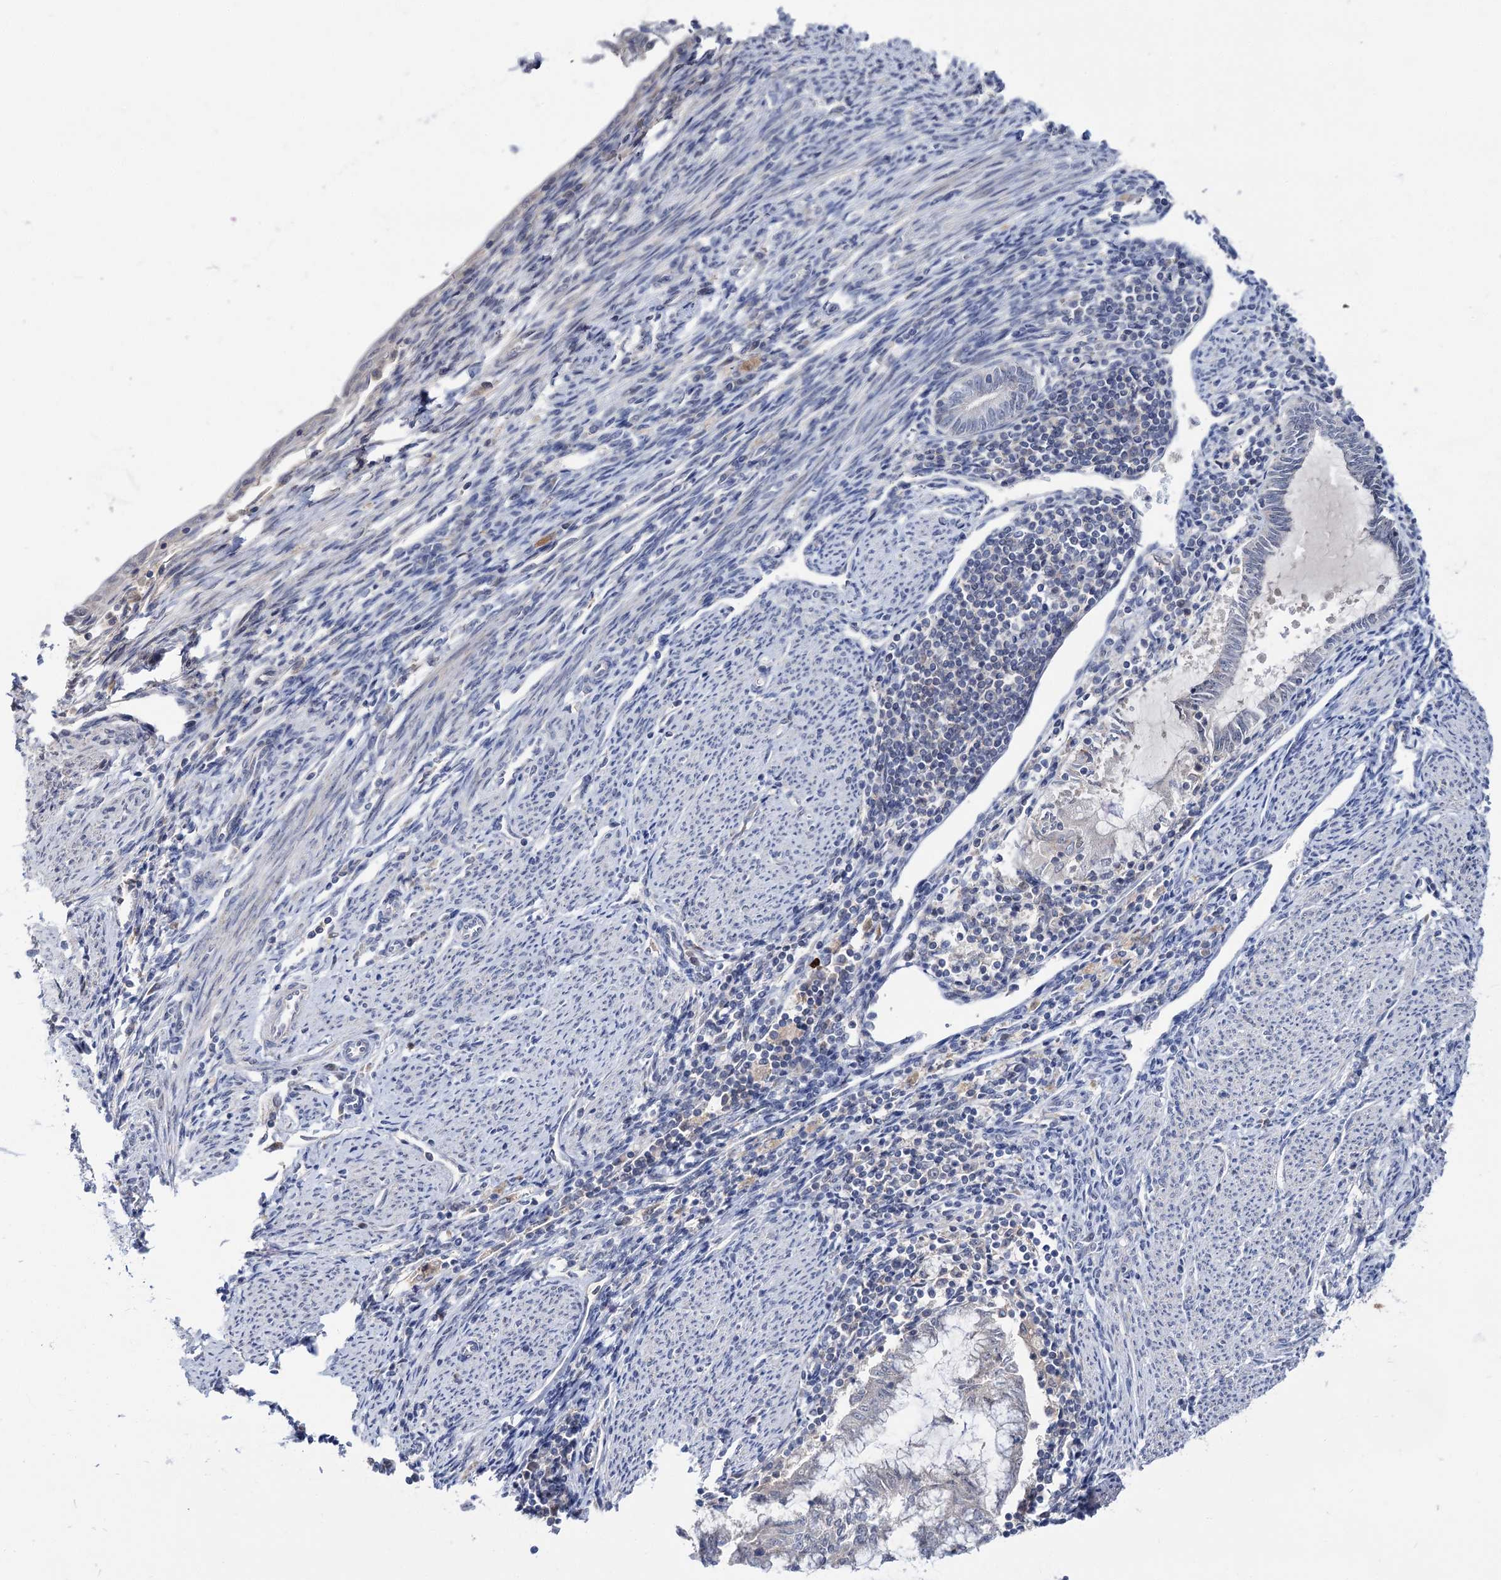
{"staining": {"intensity": "negative", "quantity": "none", "location": "none"}, "tissue": "endometrial cancer", "cell_type": "Tumor cells", "image_type": "cancer", "snomed": [{"axis": "morphology", "description": "Adenocarcinoma, NOS"}, {"axis": "topography", "description": "Endometrium"}], "caption": "An IHC image of endometrial adenocarcinoma is shown. There is no staining in tumor cells of endometrial adenocarcinoma.", "gene": "NEK10", "patient": {"sex": "female", "age": 79}}